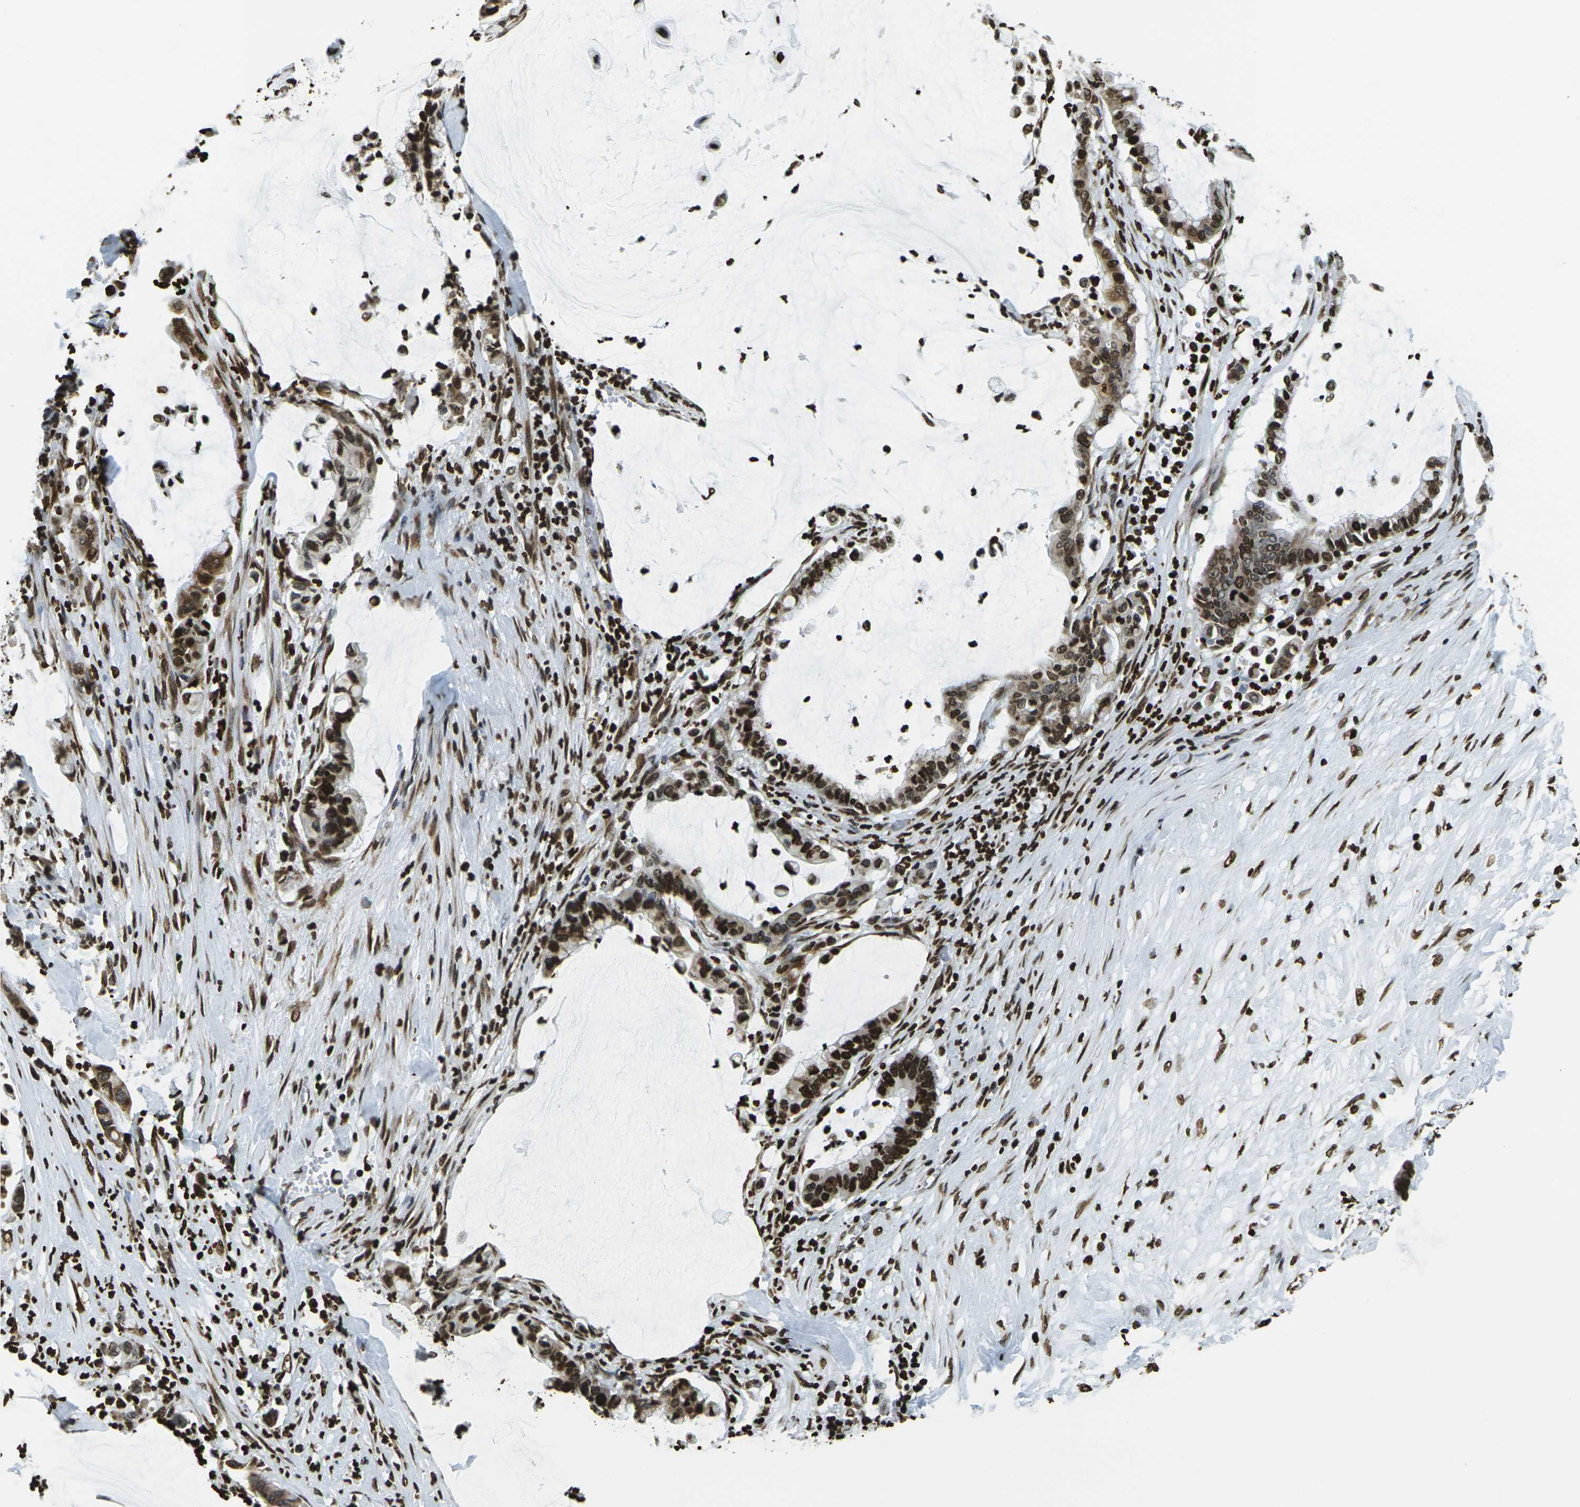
{"staining": {"intensity": "strong", "quantity": ">75%", "location": "nuclear"}, "tissue": "pancreatic cancer", "cell_type": "Tumor cells", "image_type": "cancer", "snomed": [{"axis": "morphology", "description": "Adenocarcinoma, NOS"}, {"axis": "topography", "description": "Pancreas"}], "caption": "Immunohistochemical staining of pancreatic adenocarcinoma reveals high levels of strong nuclear protein expression in about >75% of tumor cells.", "gene": "H1-2", "patient": {"sex": "male", "age": 41}}